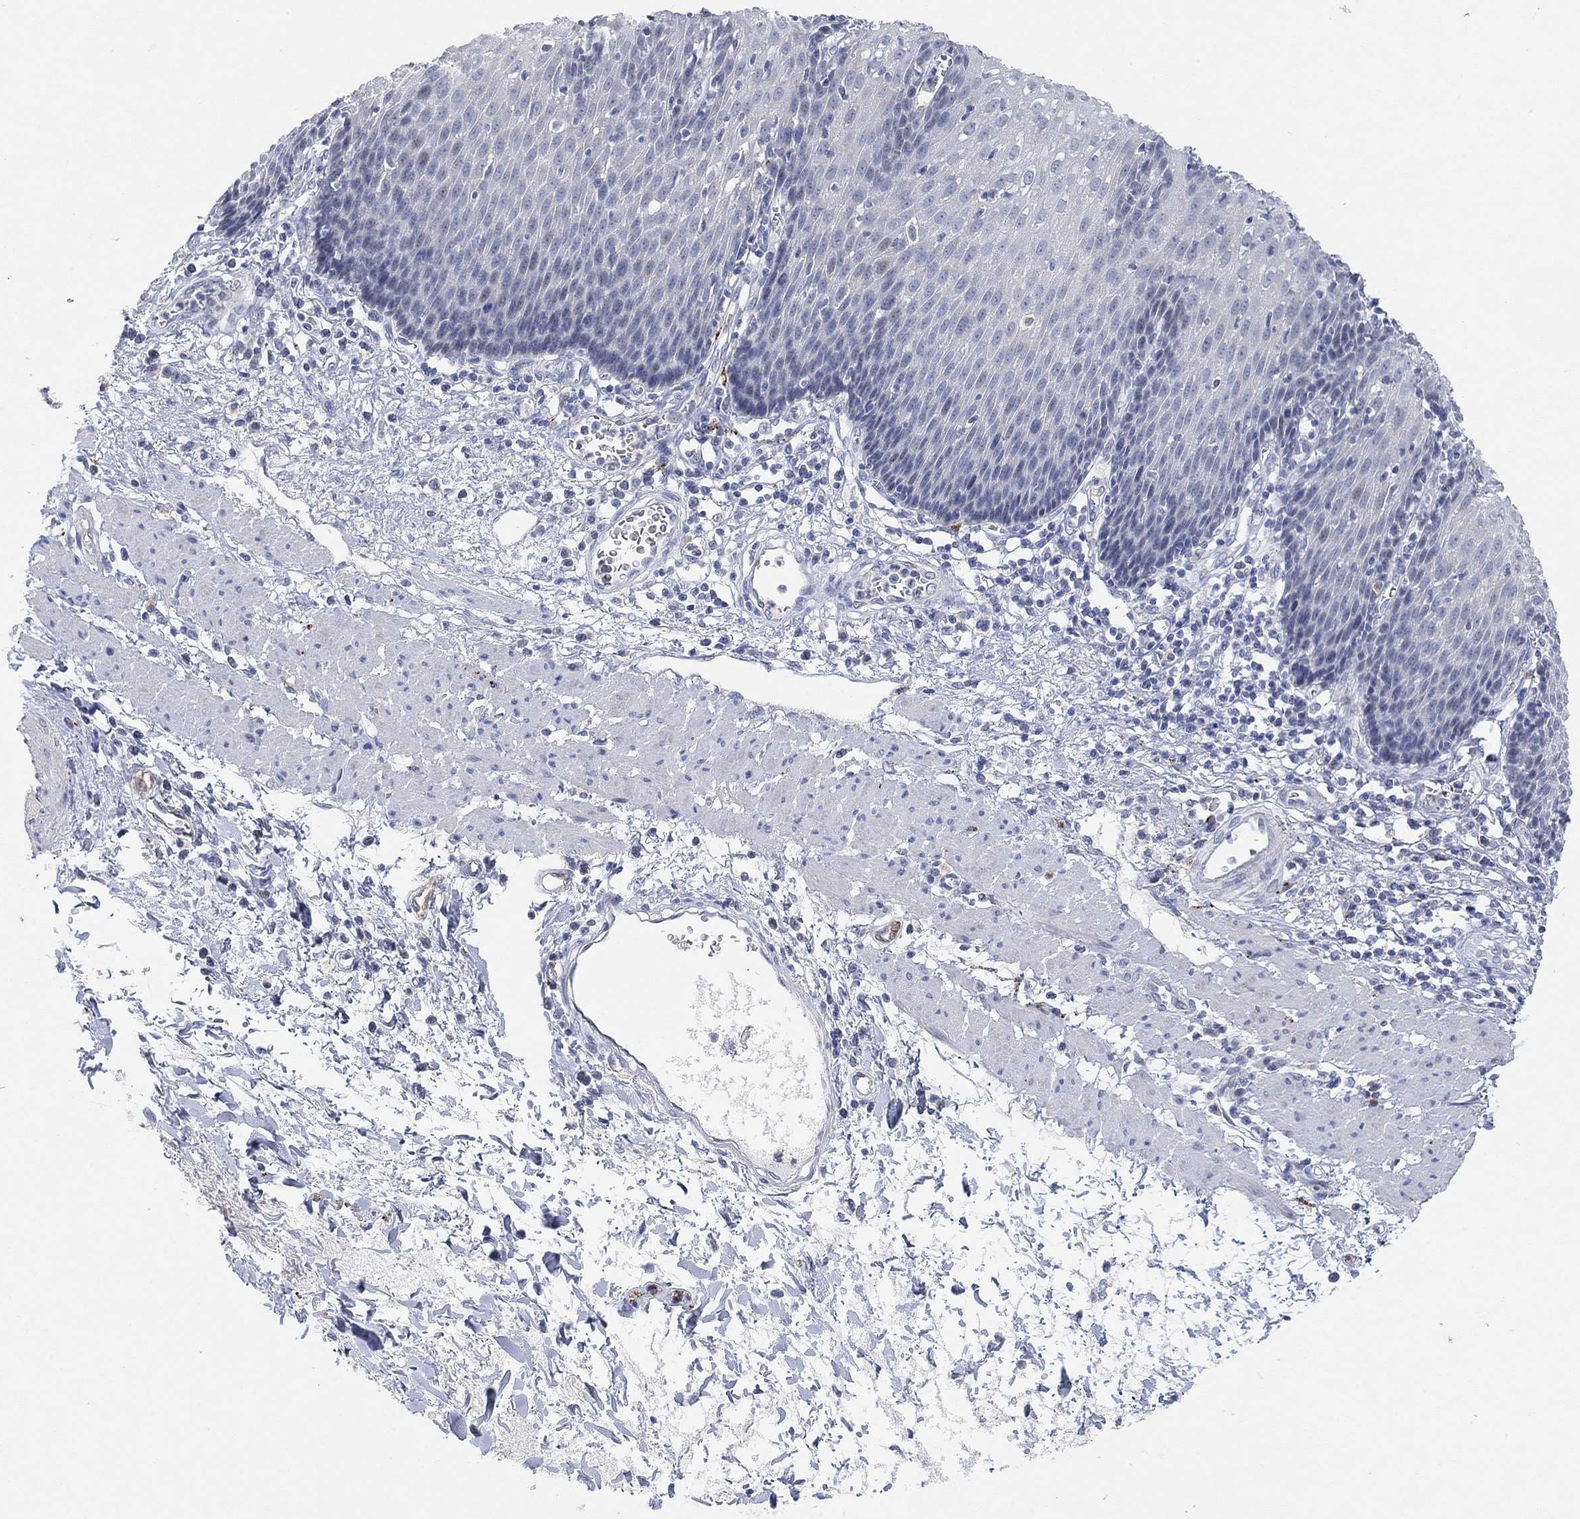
{"staining": {"intensity": "negative", "quantity": "none", "location": "none"}, "tissue": "esophagus", "cell_type": "Squamous epithelial cells", "image_type": "normal", "snomed": [{"axis": "morphology", "description": "Normal tissue, NOS"}, {"axis": "topography", "description": "Esophagus"}], "caption": "Human esophagus stained for a protein using IHC displays no expression in squamous epithelial cells.", "gene": "VAT1L", "patient": {"sex": "male", "age": 57}}